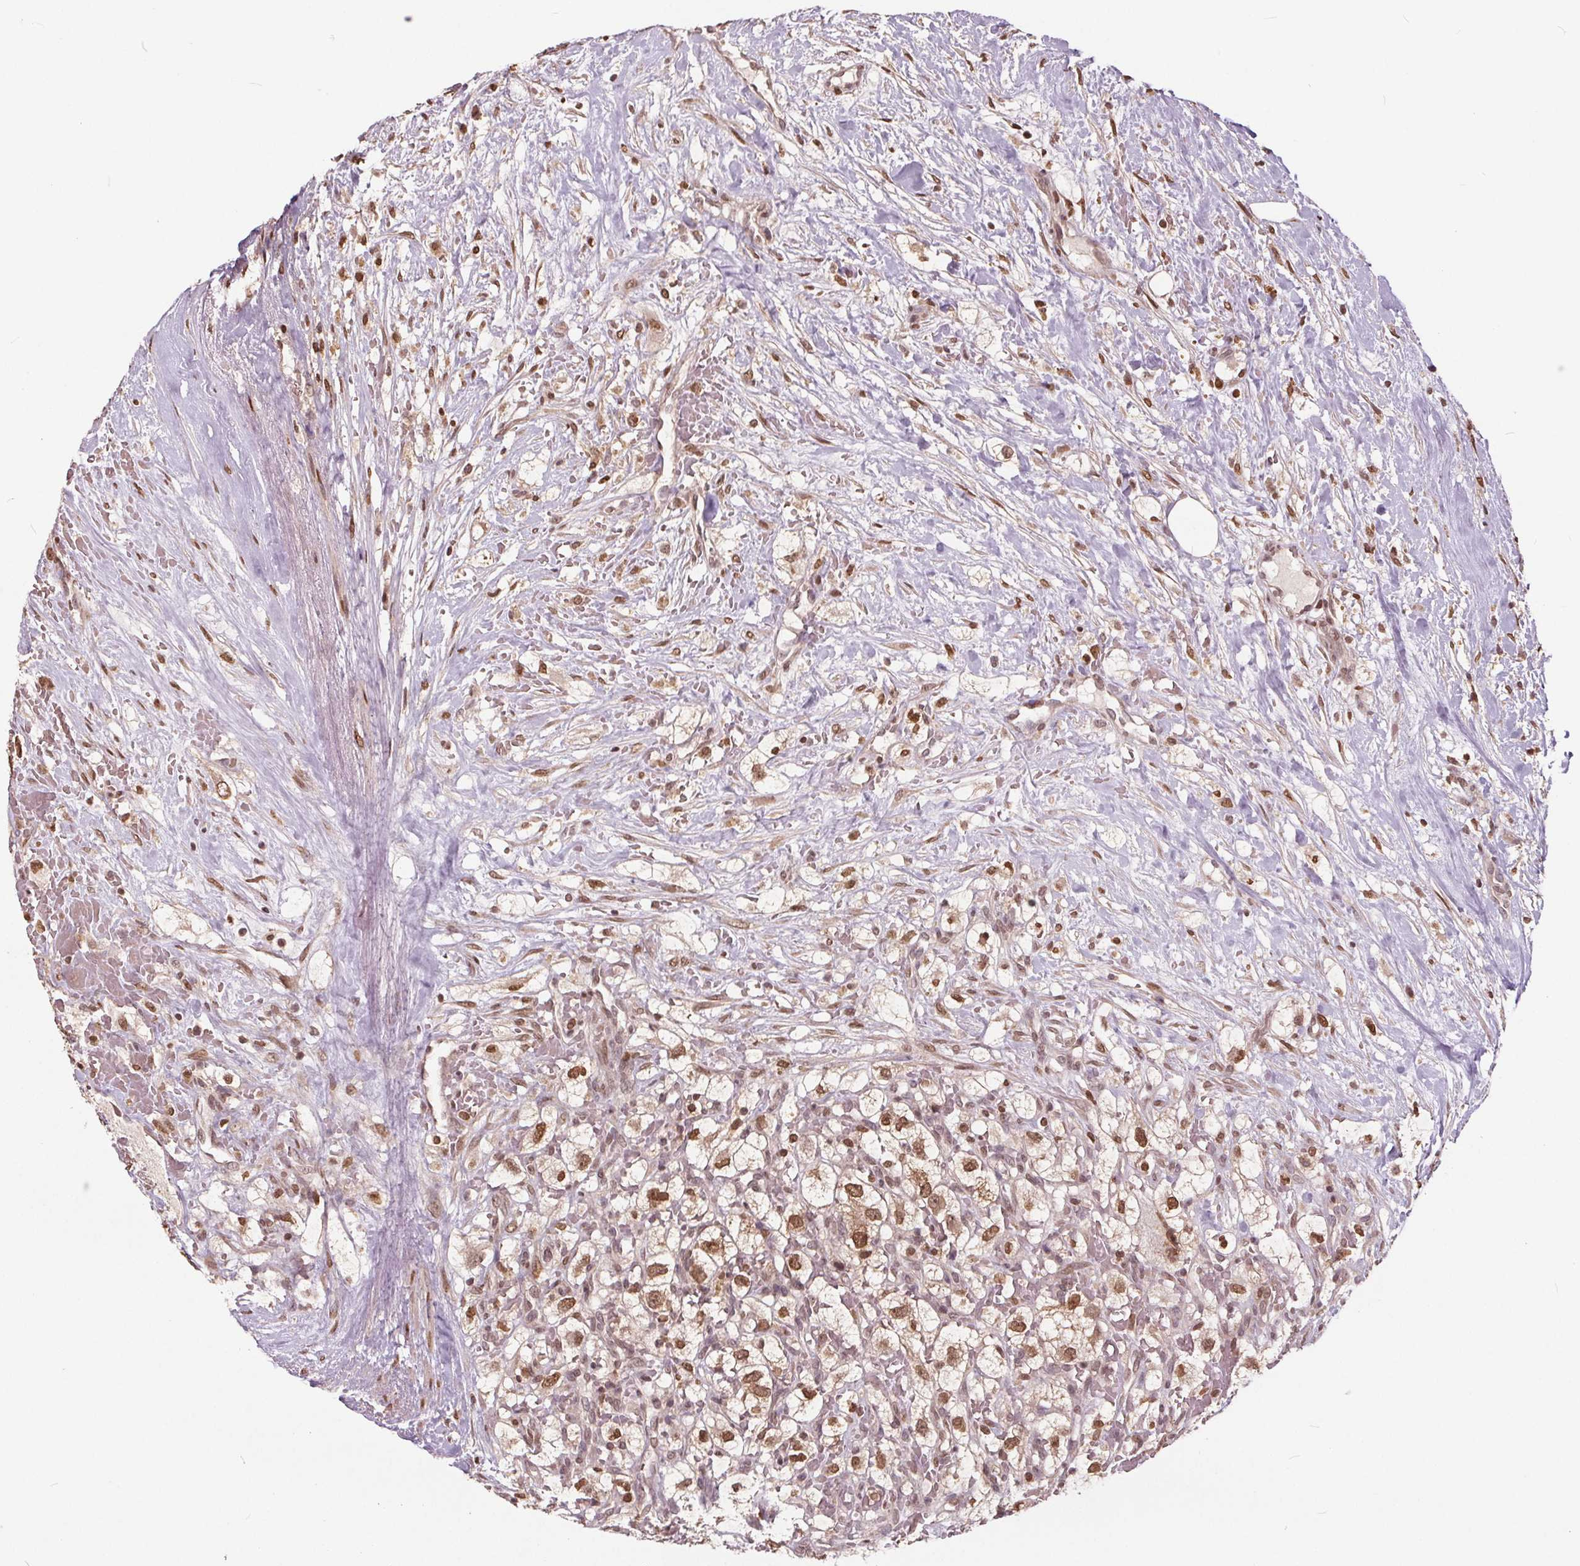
{"staining": {"intensity": "moderate", "quantity": ">75%", "location": "nuclear"}, "tissue": "renal cancer", "cell_type": "Tumor cells", "image_type": "cancer", "snomed": [{"axis": "morphology", "description": "Adenocarcinoma, NOS"}, {"axis": "topography", "description": "Kidney"}], "caption": "Renal cancer stained with DAB immunohistochemistry reveals medium levels of moderate nuclear expression in about >75% of tumor cells. (IHC, brightfield microscopy, high magnification).", "gene": "HIF1AN", "patient": {"sex": "male", "age": 59}}